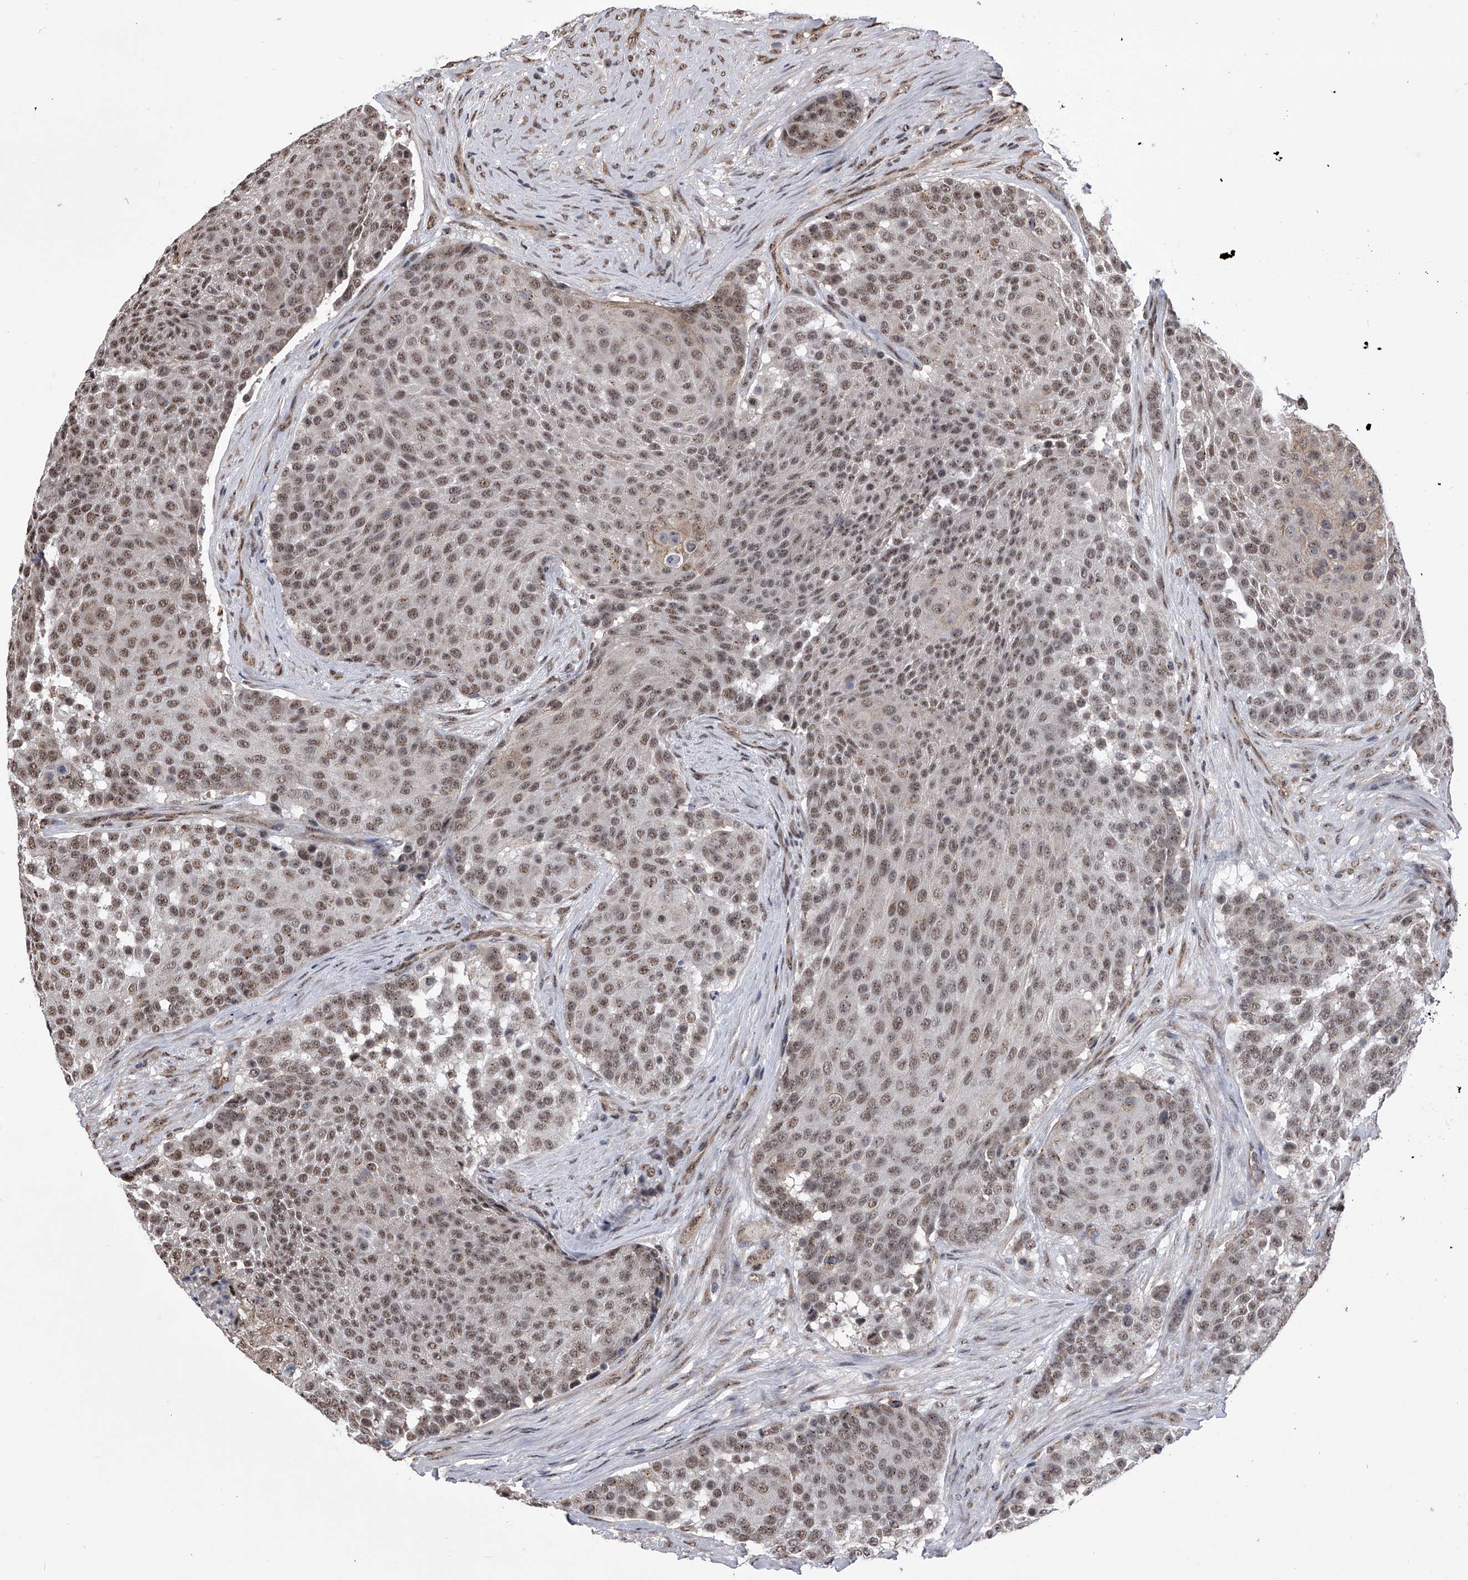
{"staining": {"intensity": "moderate", "quantity": ">75%", "location": "cytoplasmic/membranous,nuclear"}, "tissue": "urothelial cancer", "cell_type": "Tumor cells", "image_type": "cancer", "snomed": [{"axis": "morphology", "description": "Urothelial carcinoma, High grade"}, {"axis": "topography", "description": "Urinary bladder"}], "caption": "A photomicrograph showing moderate cytoplasmic/membranous and nuclear positivity in approximately >75% of tumor cells in urothelial cancer, as visualized by brown immunohistochemical staining.", "gene": "ZNF76", "patient": {"sex": "female", "age": 63}}